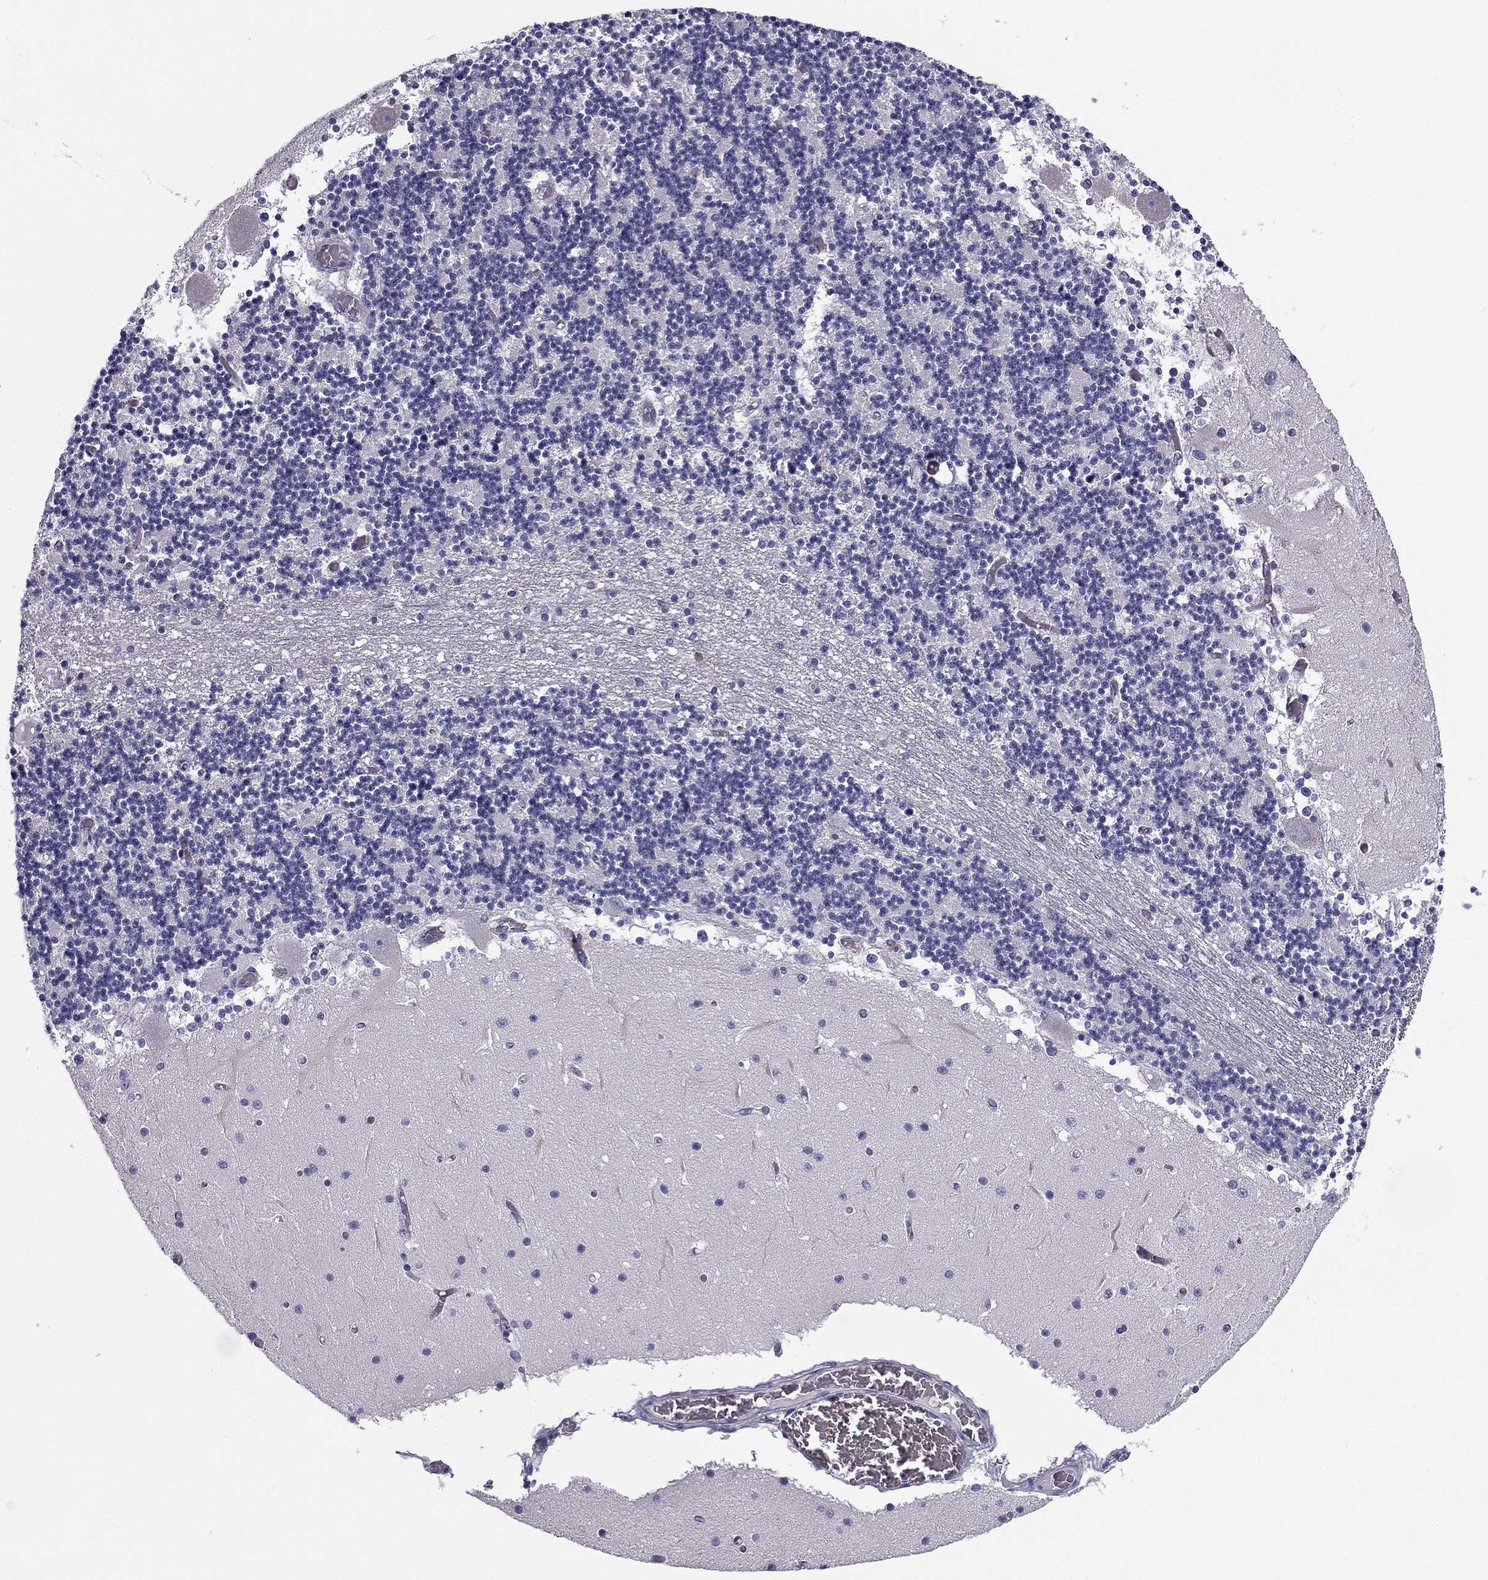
{"staining": {"intensity": "negative", "quantity": "none", "location": "none"}, "tissue": "cerebellum", "cell_type": "Cells in granular layer", "image_type": "normal", "snomed": [{"axis": "morphology", "description": "Normal tissue, NOS"}, {"axis": "topography", "description": "Cerebellum"}], "caption": "DAB immunohistochemical staining of normal human cerebellum shows no significant expression in cells in granular layer.", "gene": "FLNC", "patient": {"sex": "female", "age": 28}}